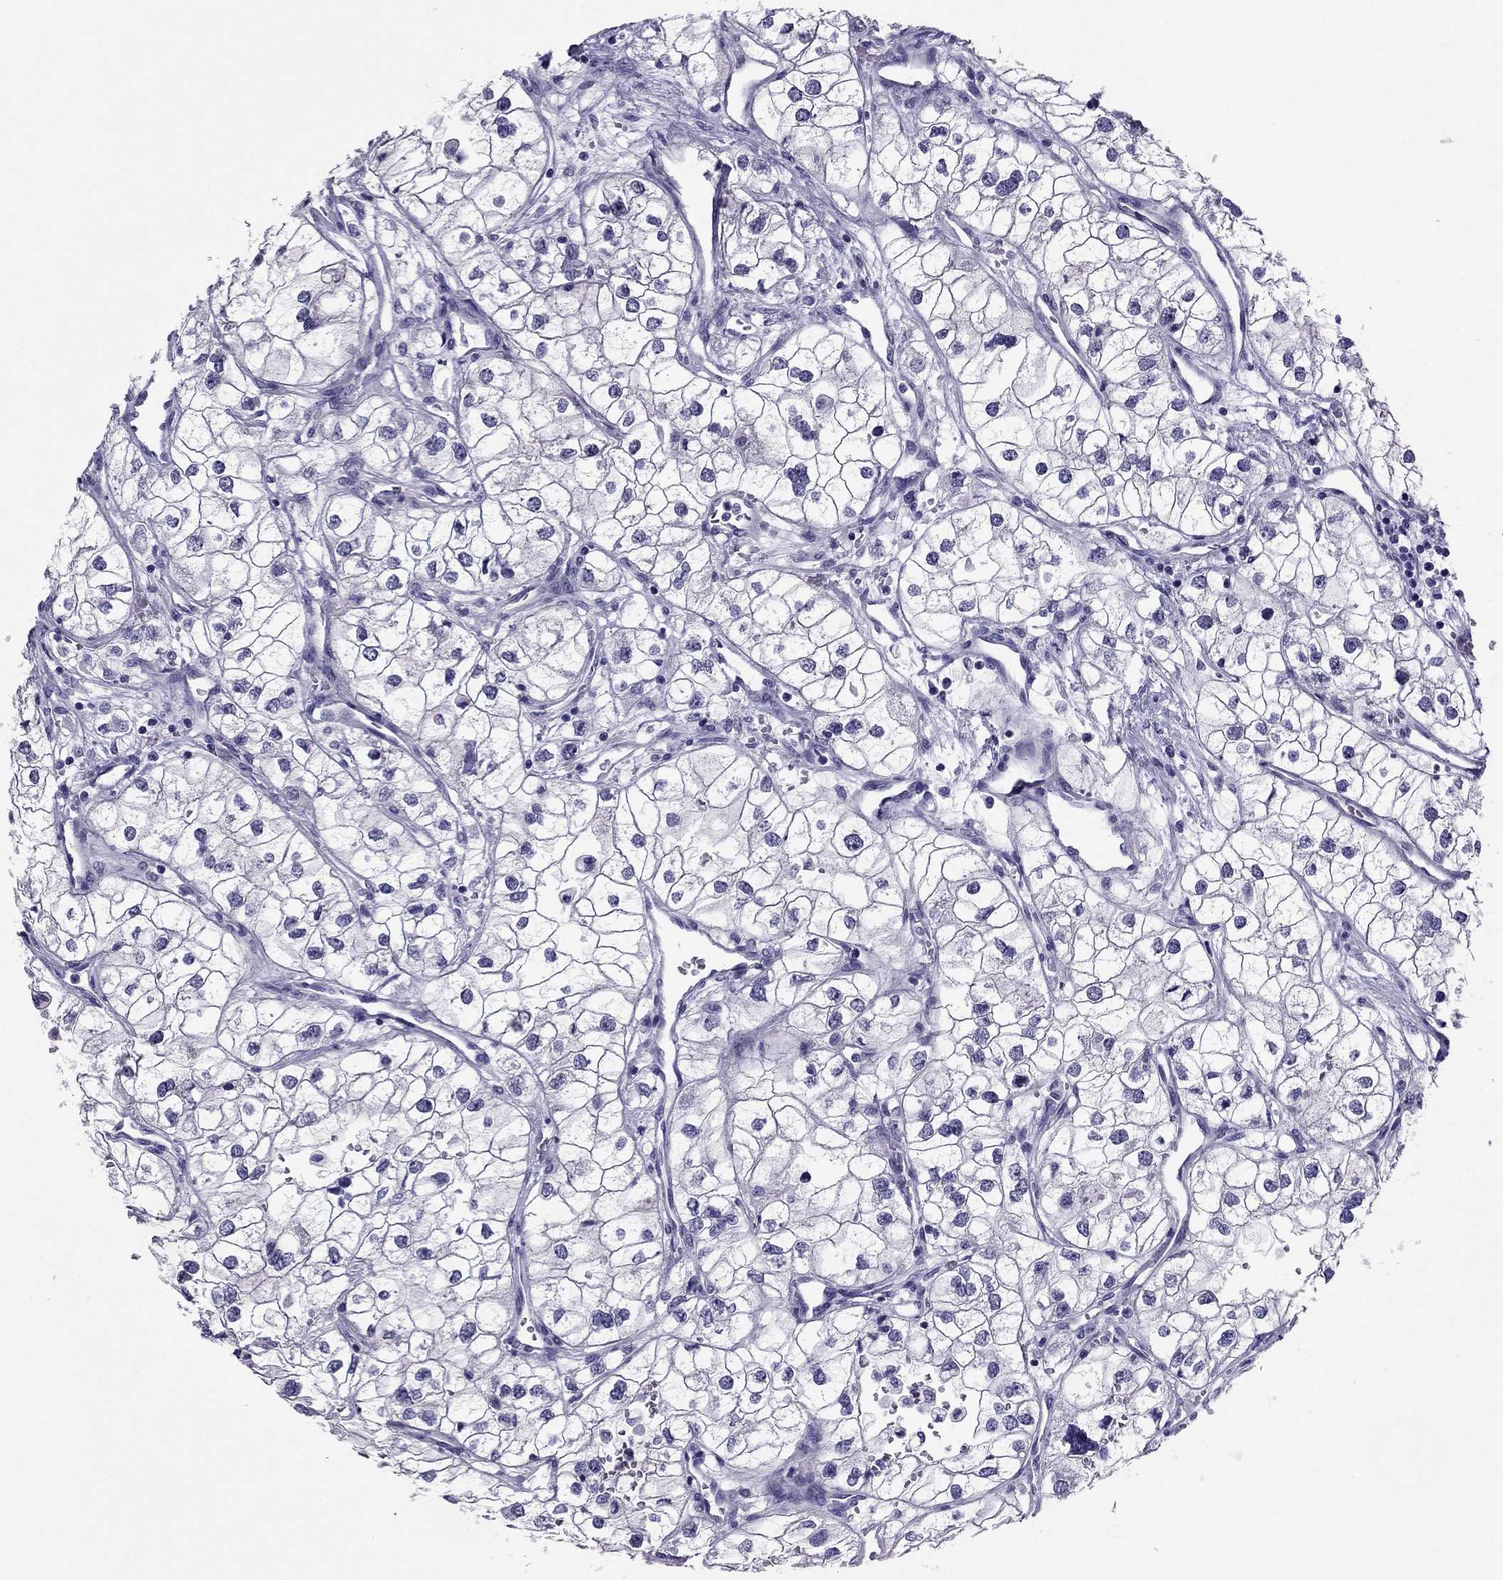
{"staining": {"intensity": "negative", "quantity": "none", "location": "none"}, "tissue": "renal cancer", "cell_type": "Tumor cells", "image_type": "cancer", "snomed": [{"axis": "morphology", "description": "Adenocarcinoma, NOS"}, {"axis": "topography", "description": "Kidney"}], "caption": "A histopathology image of renal cancer stained for a protein exhibits no brown staining in tumor cells. (Brightfield microscopy of DAB (3,3'-diaminobenzidine) immunohistochemistry at high magnification).", "gene": "PDE6A", "patient": {"sex": "male", "age": 59}}